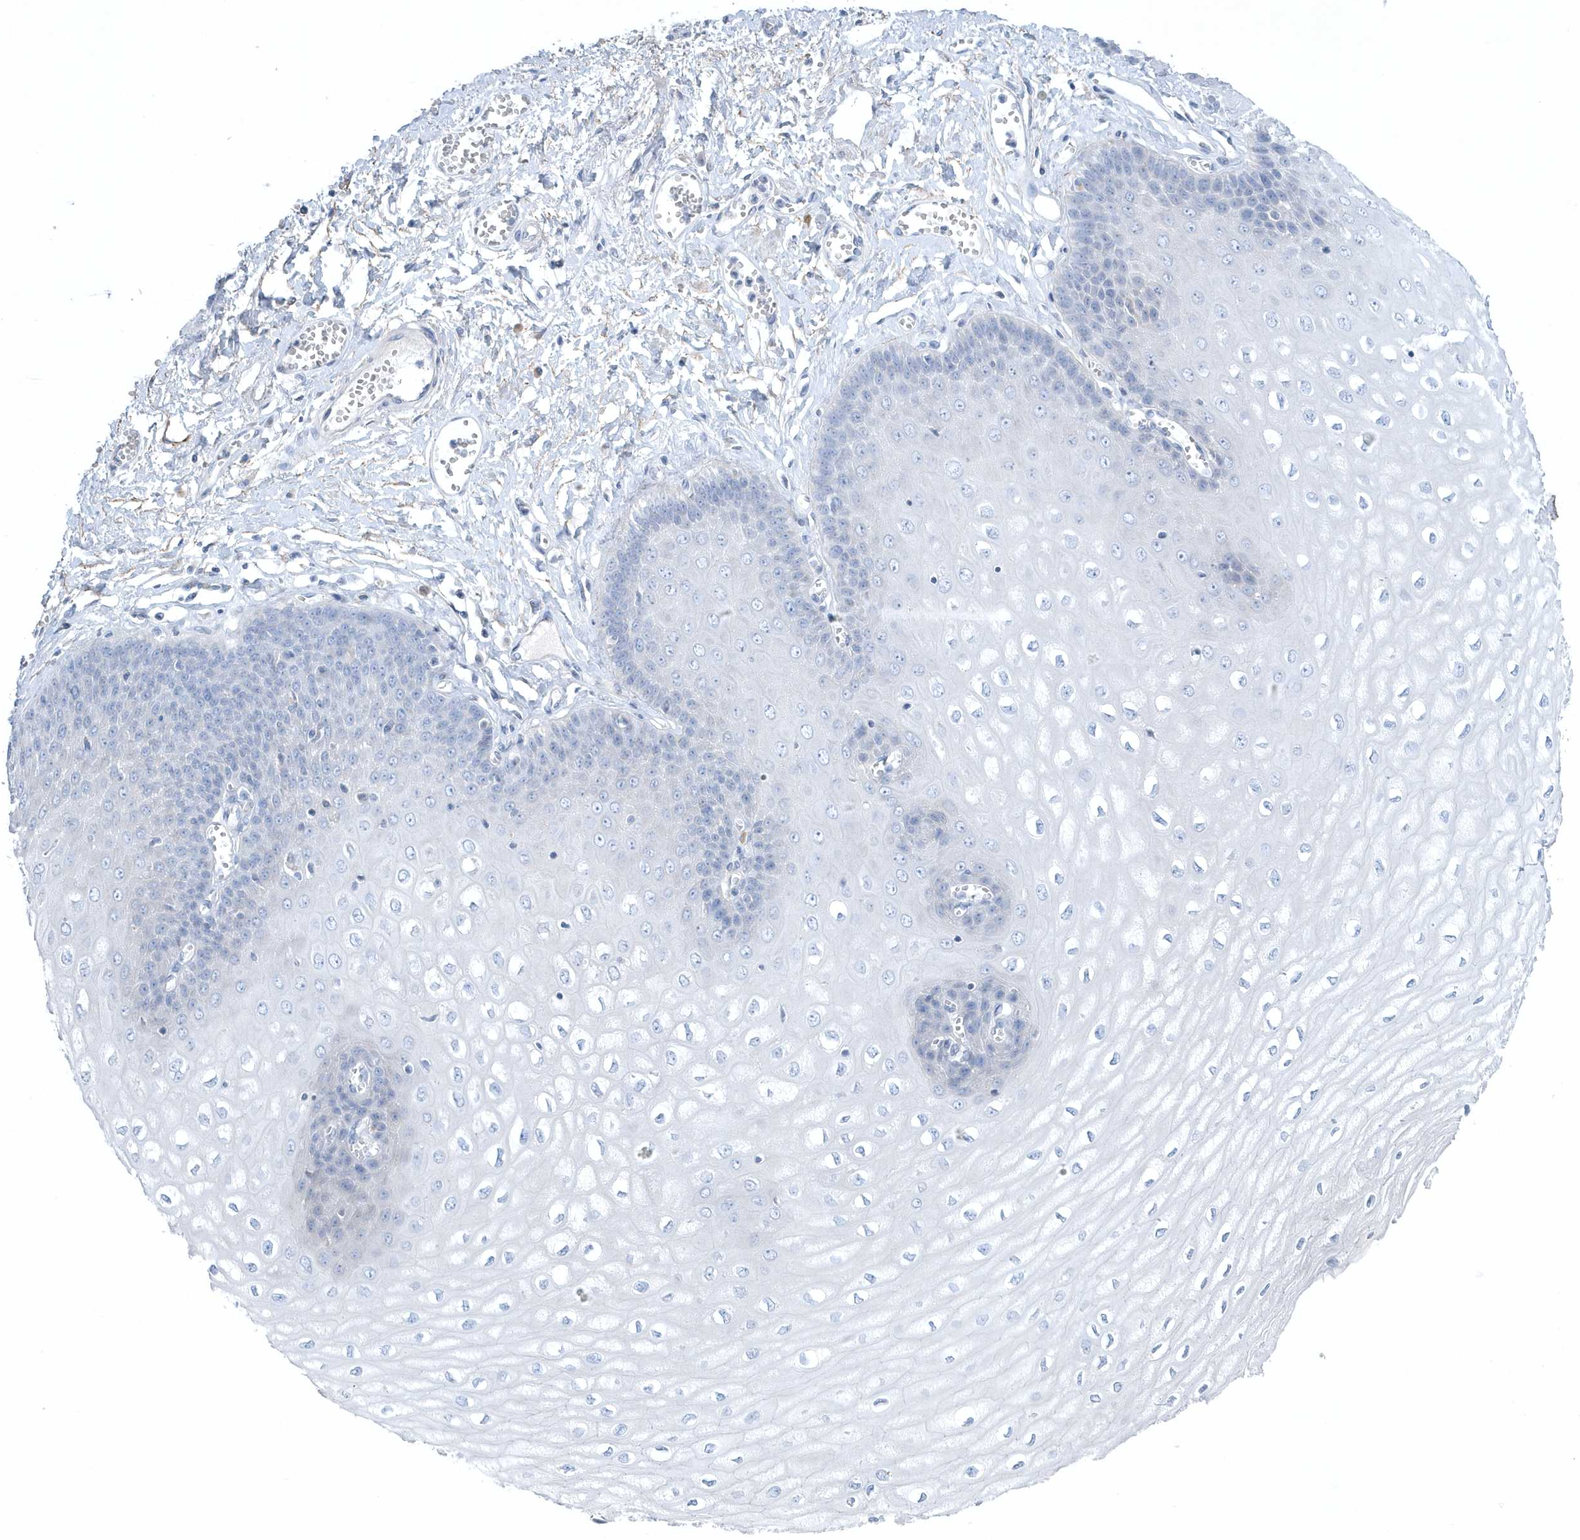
{"staining": {"intensity": "negative", "quantity": "none", "location": "none"}, "tissue": "esophagus", "cell_type": "Squamous epithelial cells", "image_type": "normal", "snomed": [{"axis": "morphology", "description": "Normal tissue, NOS"}, {"axis": "topography", "description": "Esophagus"}], "caption": "There is no significant positivity in squamous epithelial cells of esophagus. (DAB immunohistochemistry (IHC) visualized using brightfield microscopy, high magnification).", "gene": "SPATA18", "patient": {"sex": "male", "age": 60}}